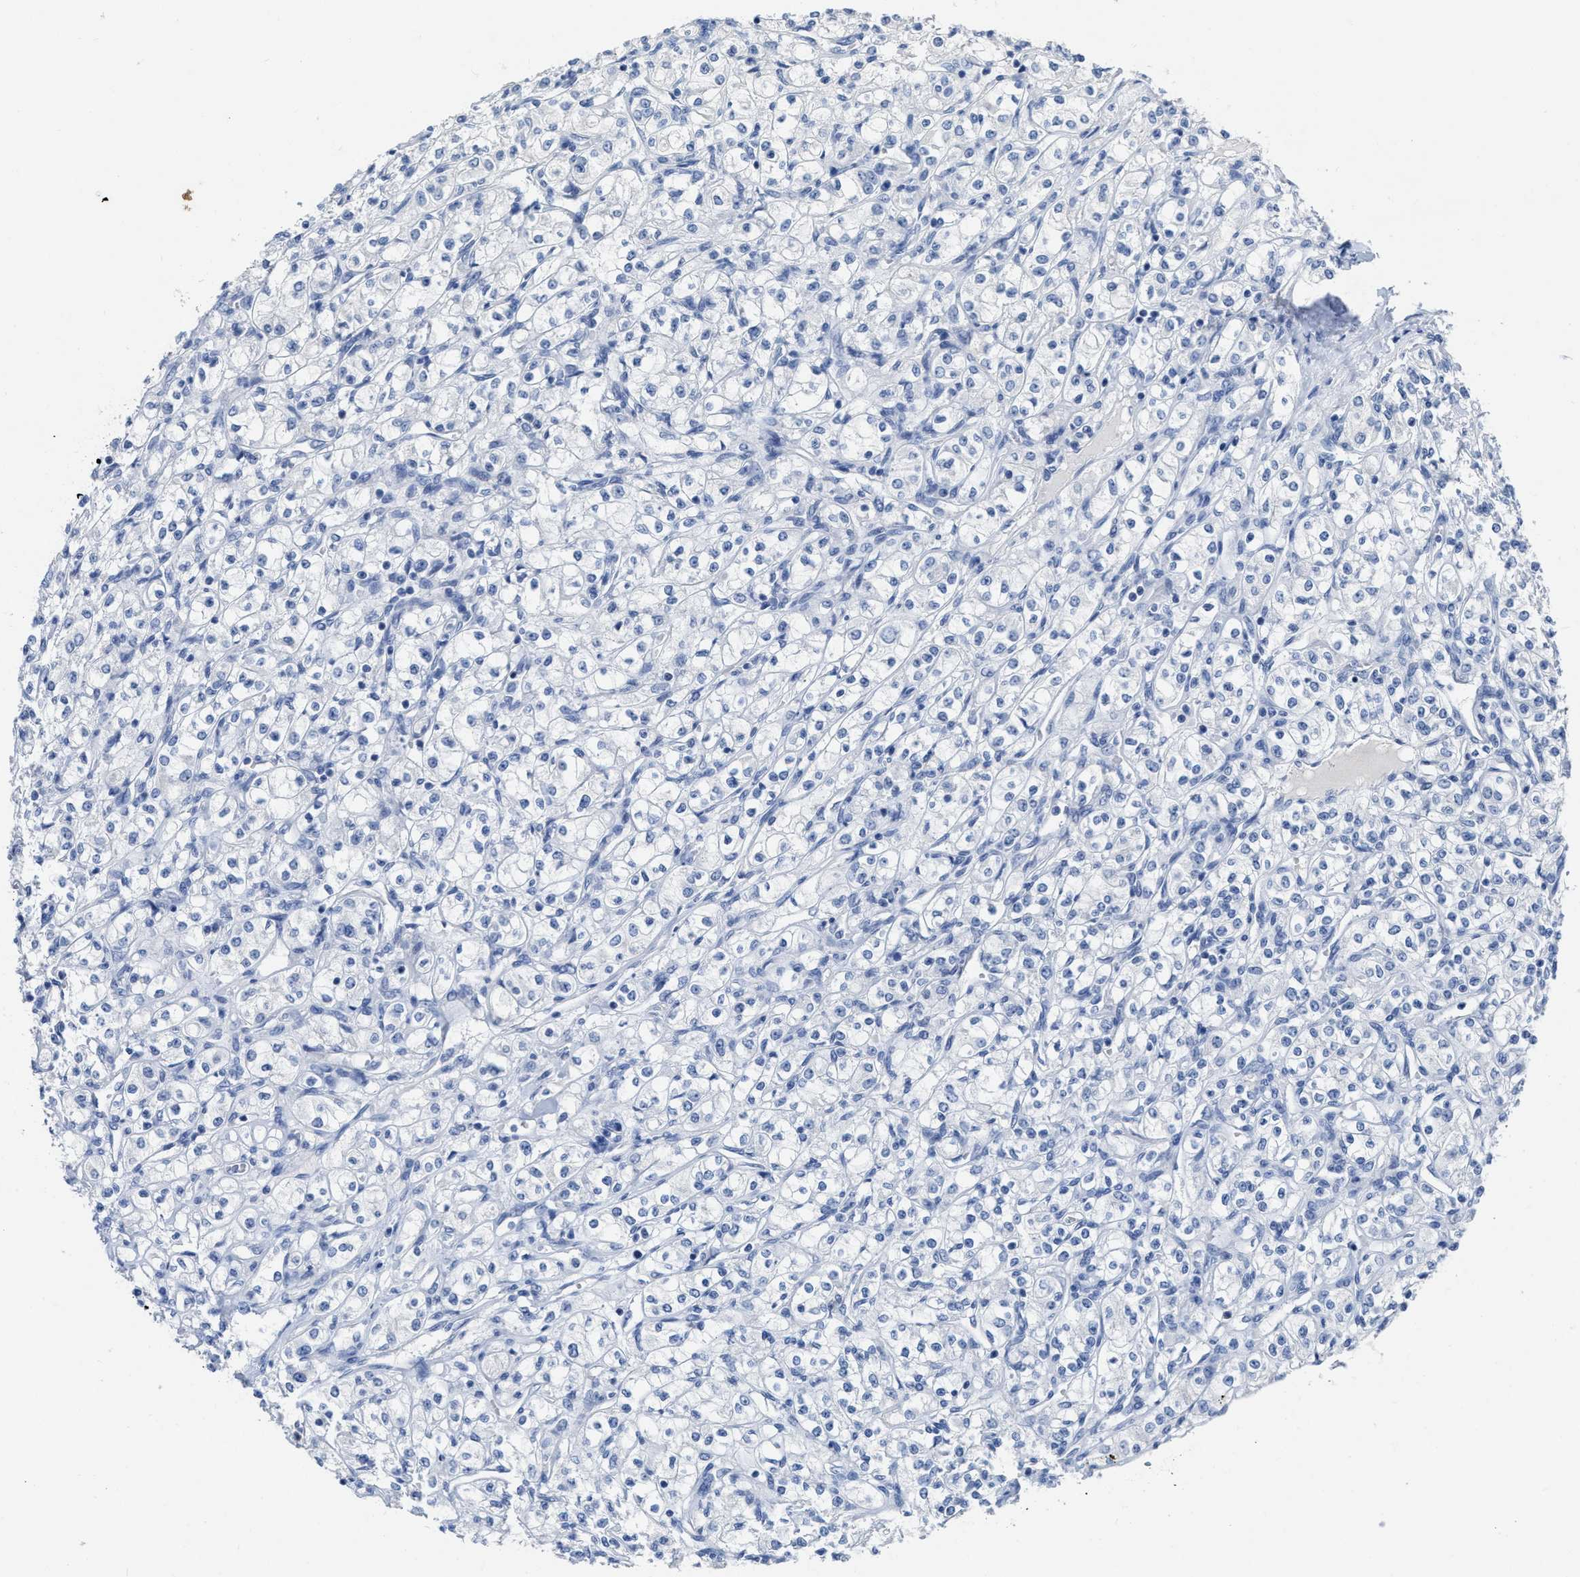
{"staining": {"intensity": "negative", "quantity": "none", "location": "none"}, "tissue": "renal cancer", "cell_type": "Tumor cells", "image_type": "cancer", "snomed": [{"axis": "morphology", "description": "Adenocarcinoma, NOS"}, {"axis": "topography", "description": "Kidney"}], "caption": "Tumor cells are negative for protein expression in human renal cancer (adenocarcinoma).", "gene": "CEACAM5", "patient": {"sex": "male", "age": 77}}